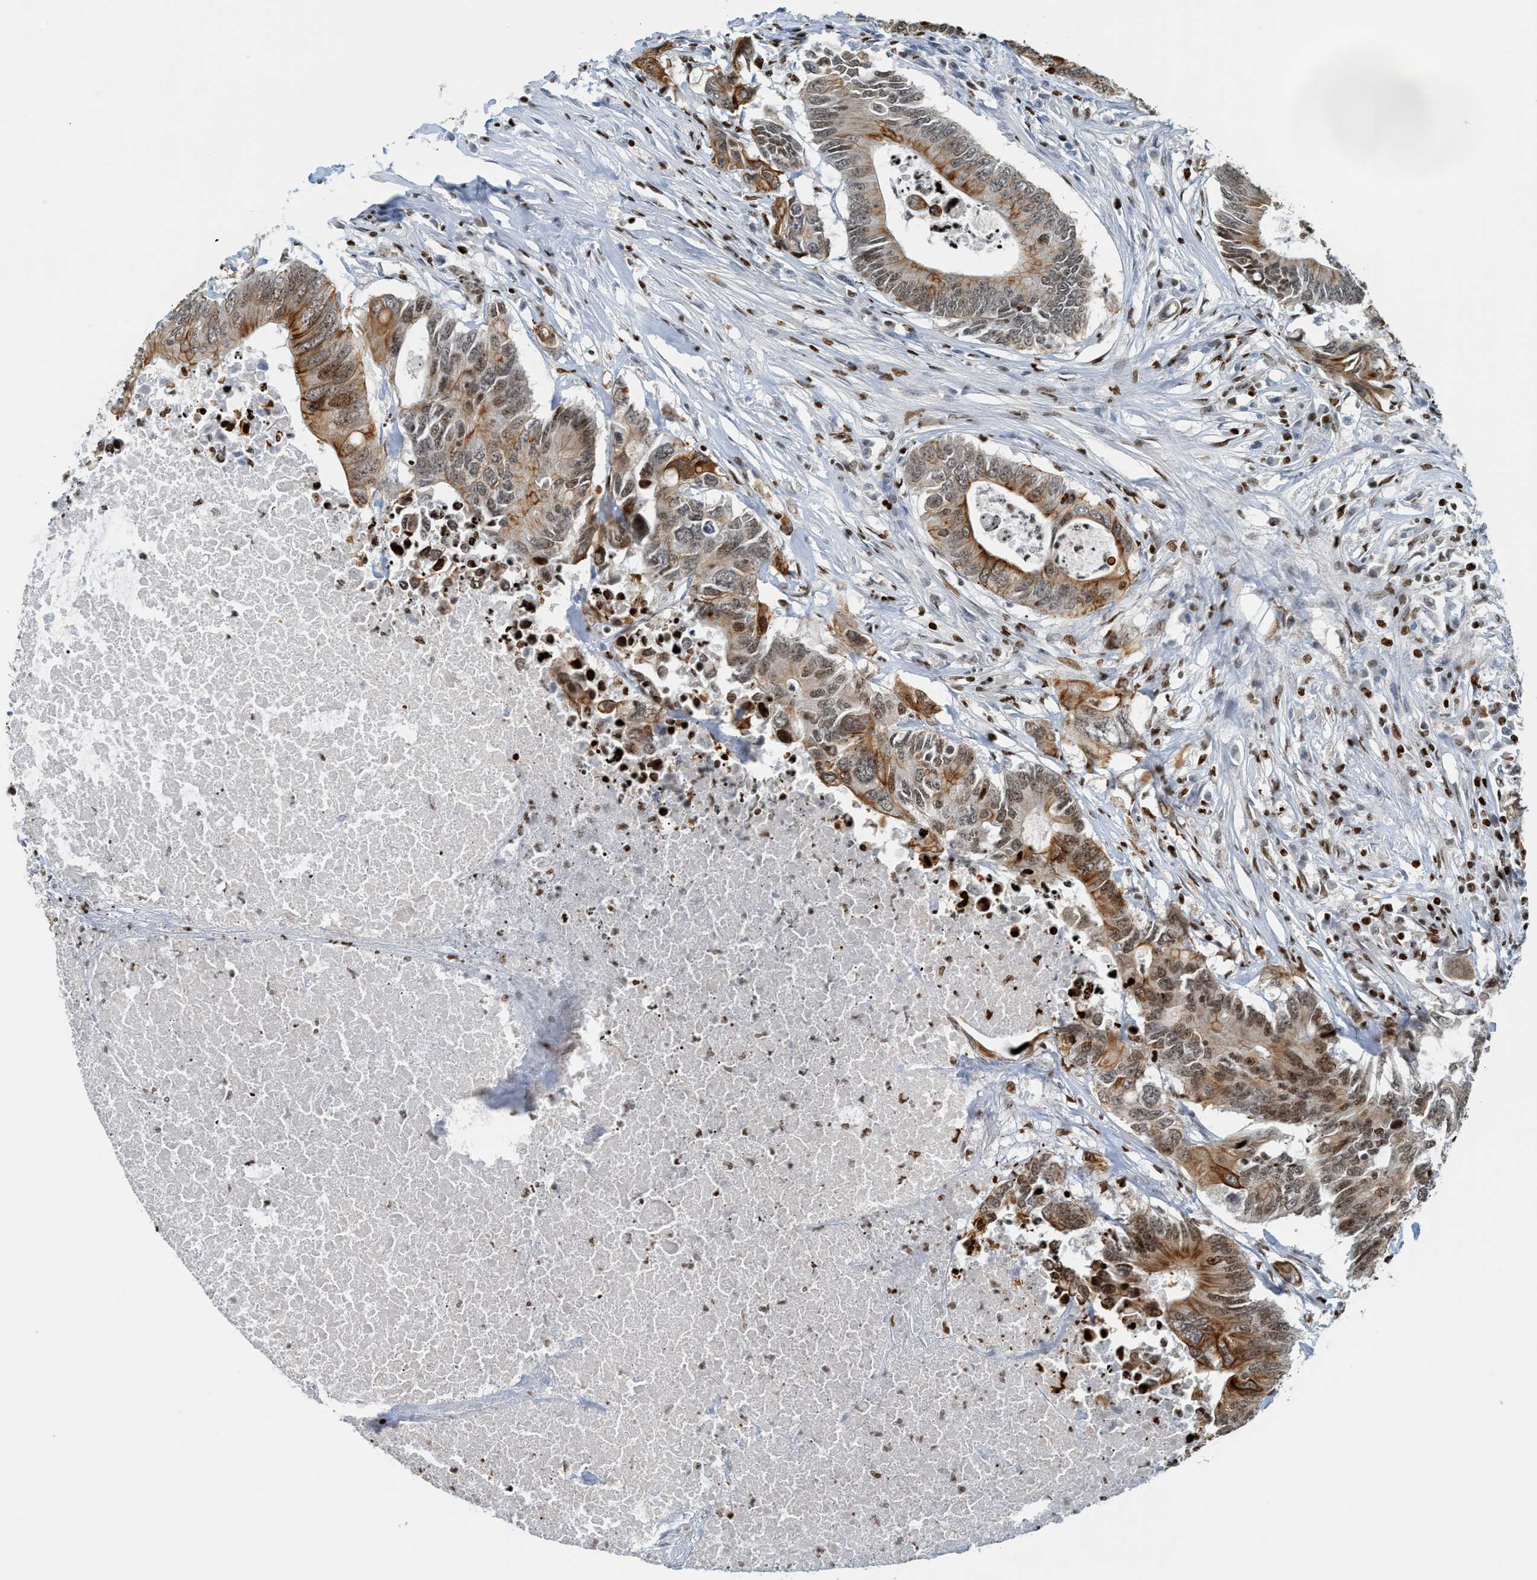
{"staining": {"intensity": "moderate", "quantity": ">75%", "location": "cytoplasmic/membranous,nuclear"}, "tissue": "colorectal cancer", "cell_type": "Tumor cells", "image_type": "cancer", "snomed": [{"axis": "morphology", "description": "Adenocarcinoma, NOS"}, {"axis": "topography", "description": "Colon"}], "caption": "The image displays staining of colorectal cancer (adenocarcinoma), revealing moderate cytoplasmic/membranous and nuclear protein staining (brown color) within tumor cells. (DAB = brown stain, brightfield microscopy at high magnification).", "gene": "SH3D19", "patient": {"sex": "male", "age": 71}}